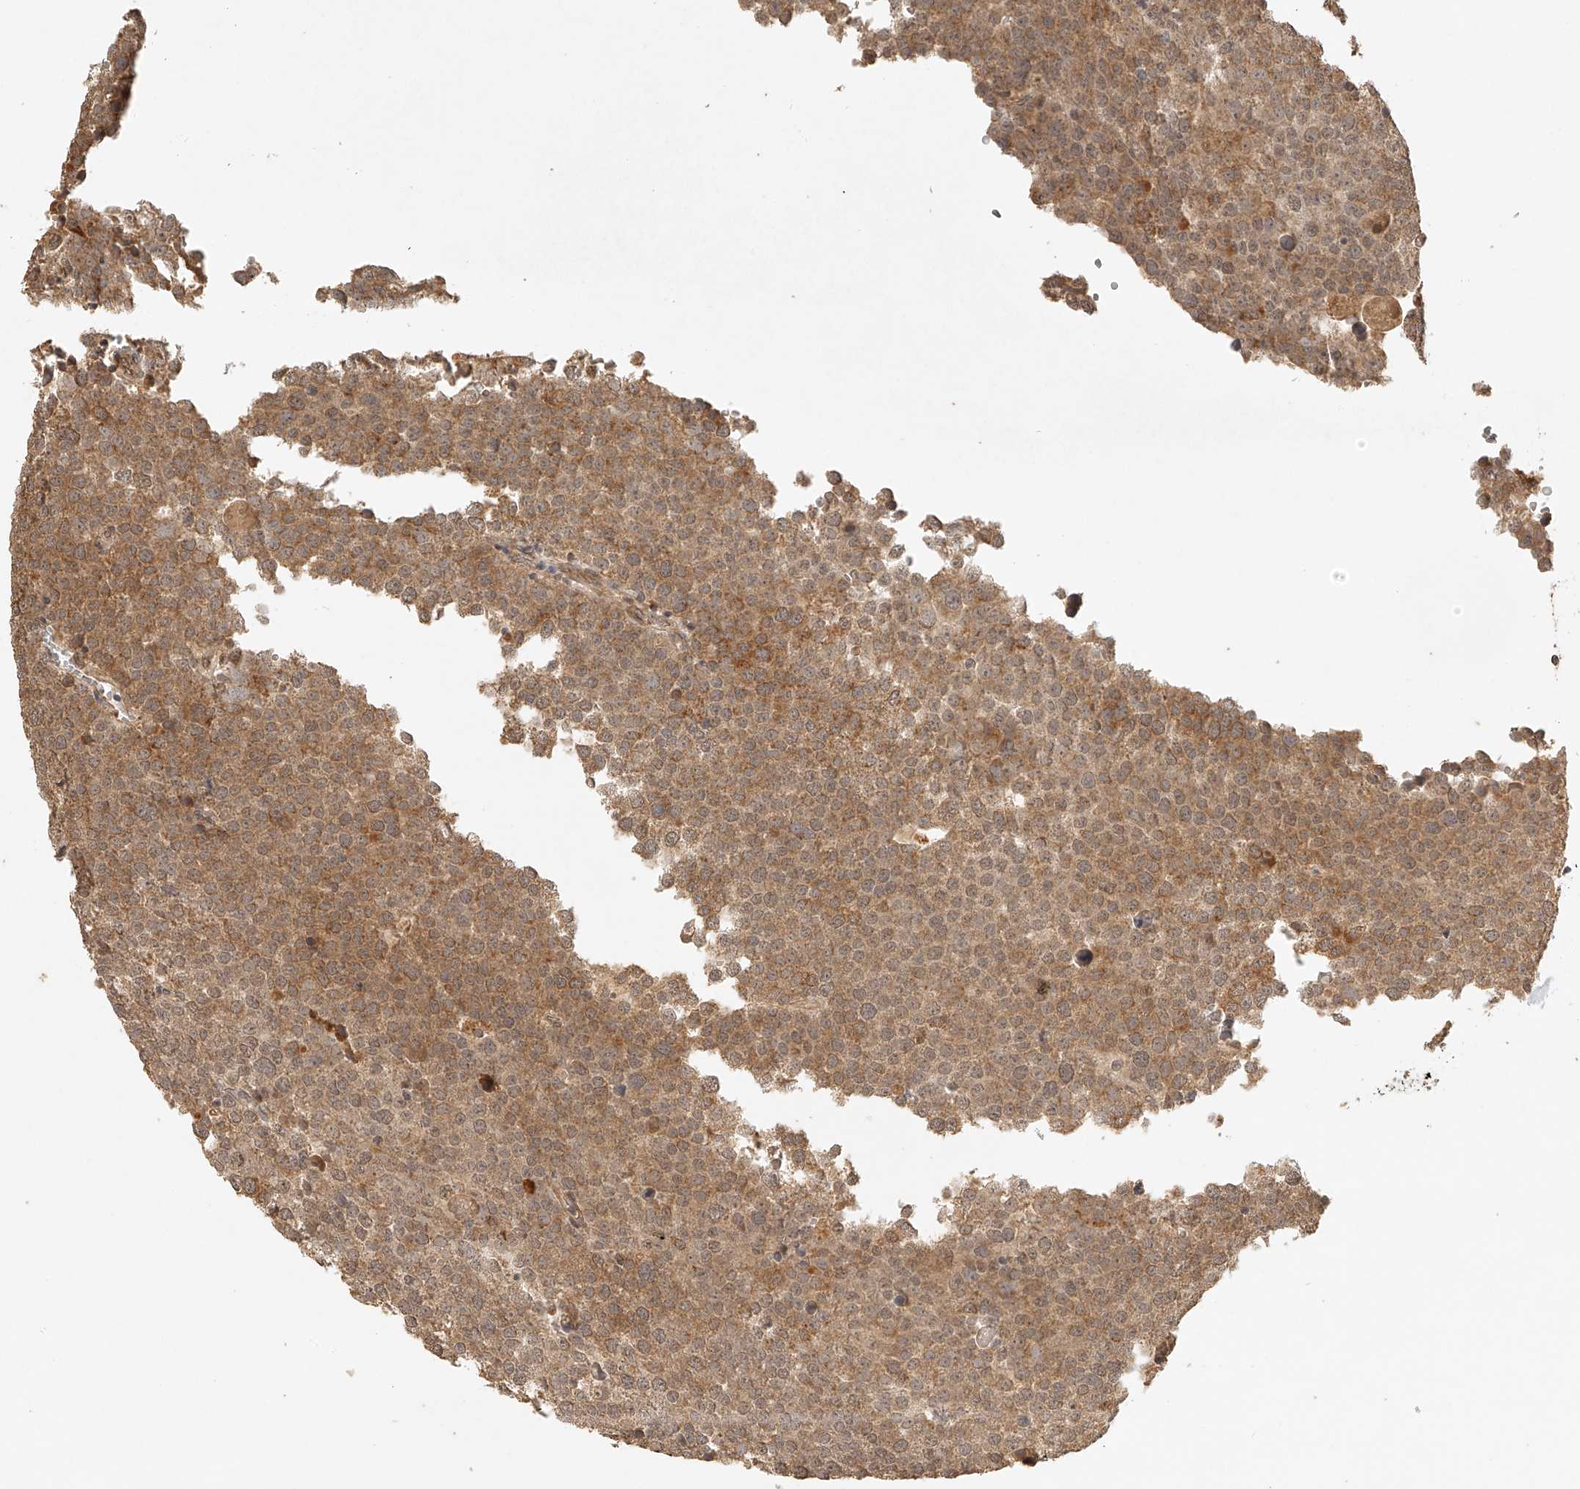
{"staining": {"intensity": "moderate", "quantity": ">75%", "location": "cytoplasmic/membranous"}, "tissue": "testis cancer", "cell_type": "Tumor cells", "image_type": "cancer", "snomed": [{"axis": "morphology", "description": "Seminoma, NOS"}, {"axis": "topography", "description": "Testis"}], "caption": "Testis seminoma tissue displays moderate cytoplasmic/membranous expression in about >75% of tumor cells", "gene": "BCL2L11", "patient": {"sex": "male", "age": 71}}